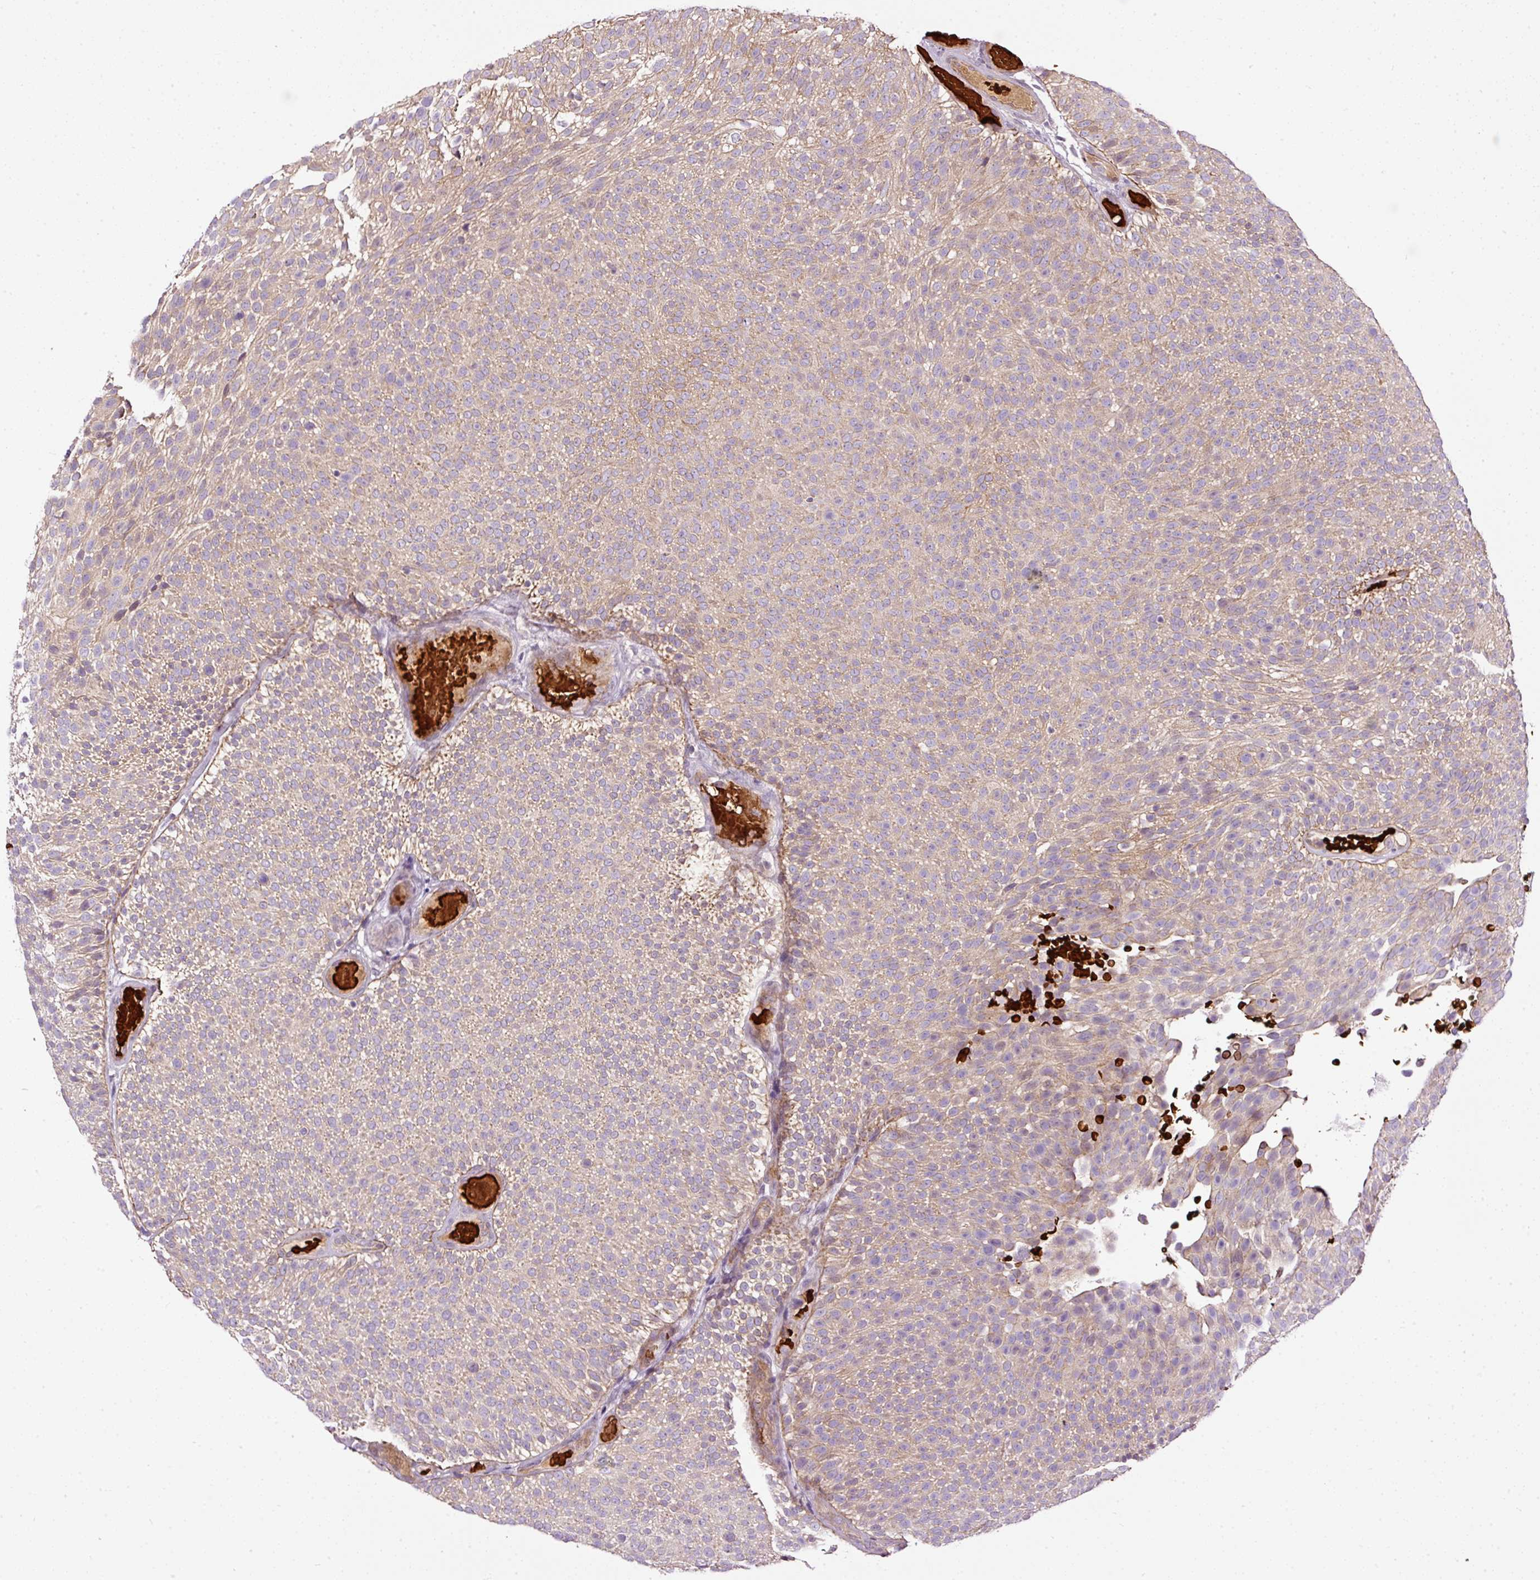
{"staining": {"intensity": "weak", "quantity": "25%-75%", "location": "cytoplasmic/membranous"}, "tissue": "urothelial cancer", "cell_type": "Tumor cells", "image_type": "cancer", "snomed": [{"axis": "morphology", "description": "Urothelial carcinoma, Low grade"}, {"axis": "topography", "description": "Urinary bladder"}], "caption": "Immunohistochemical staining of human urothelial carcinoma (low-grade) reveals weak cytoplasmic/membranous protein expression in about 25%-75% of tumor cells.", "gene": "USHBP1", "patient": {"sex": "male", "age": 78}}